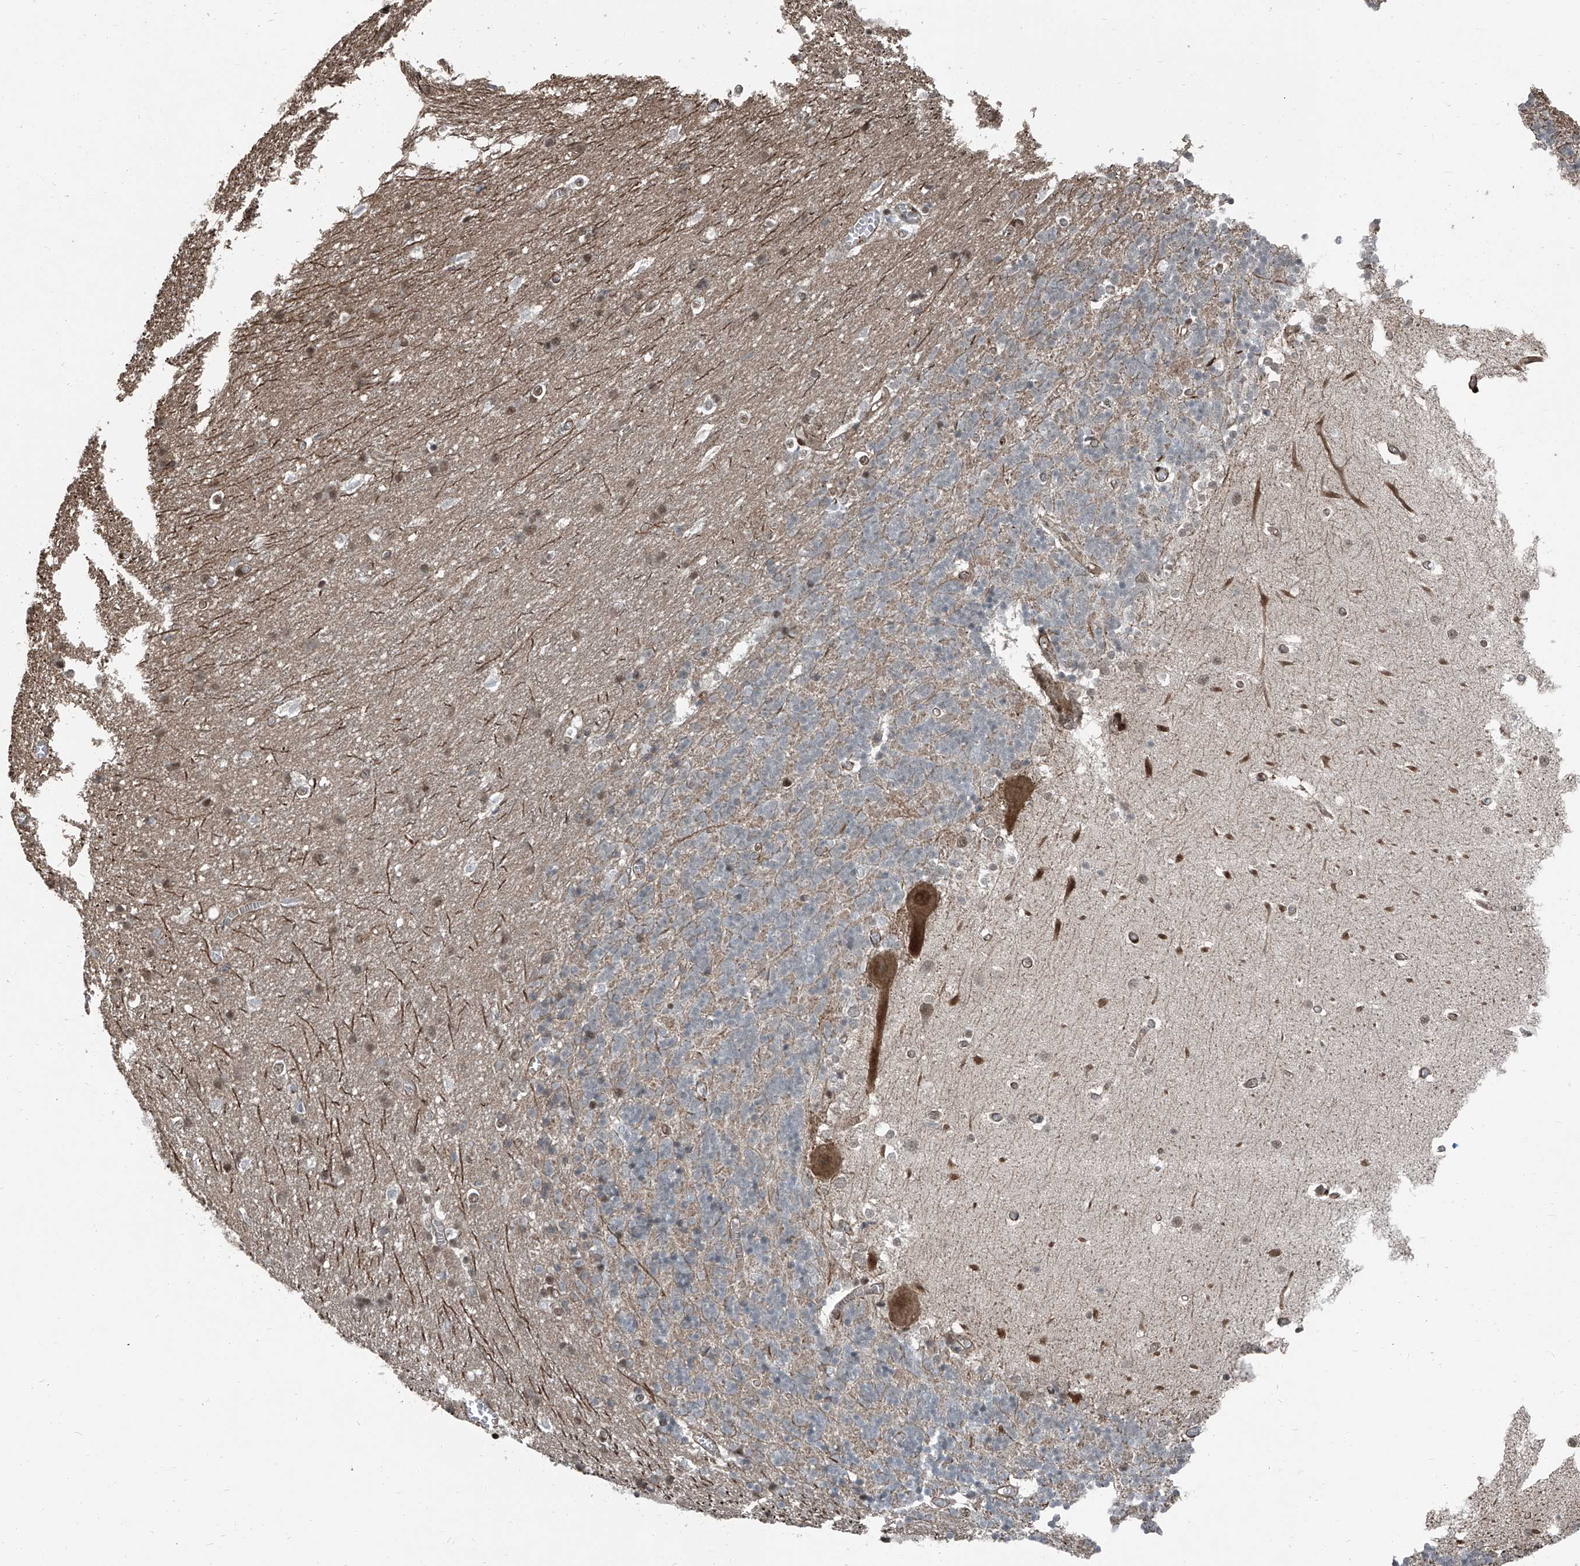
{"staining": {"intensity": "weak", "quantity": "25%-75%", "location": "cytoplasmic/membranous"}, "tissue": "cerebellum", "cell_type": "Cells in granular layer", "image_type": "normal", "snomed": [{"axis": "morphology", "description": "Normal tissue, NOS"}, {"axis": "topography", "description": "Cerebellum"}], "caption": "Protein expression analysis of benign cerebellum reveals weak cytoplasmic/membranous staining in about 25%-75% of cells in granular layer. (DAB IHC with brightfield microscopy, high magnification).", "gene": "ZNF570", "patient": {"sex": "male", "age": 37}}